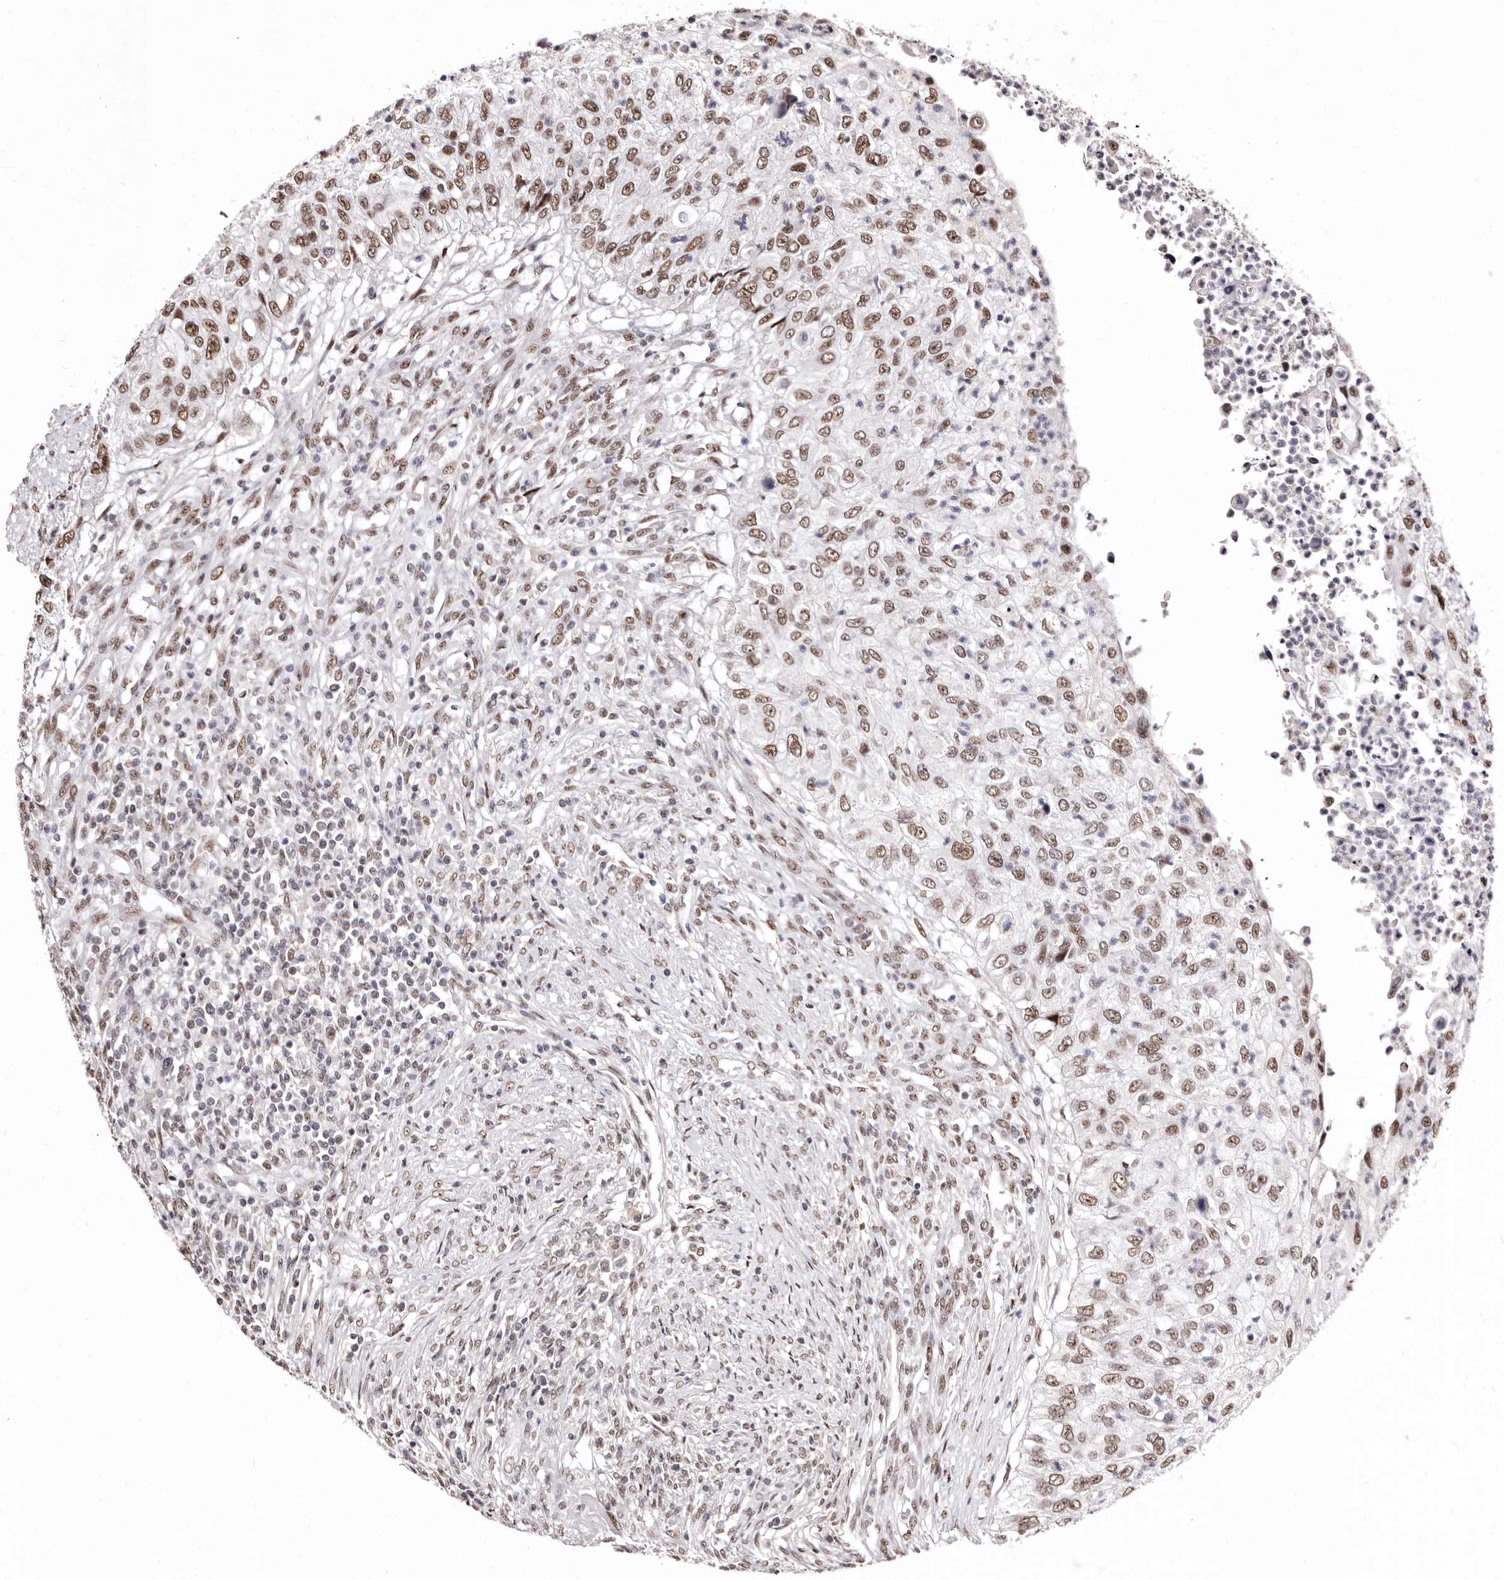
{"staining": {"intensity": "moderate", "quantity": ">75%", "location": "nuclear"}, "tissue": "urothelial cancer", "cell_type": "Tumor cells", "image_type": "cancer", "snomed": [{"axis": "morphology", "description": "Urothelial carcinoma, High grade"}, {"axis": "topography", "description": "Urinary bladder"}], "caption": "Protein analysis of urothelial cancer tissue displays moderate nuclear expression in approximately >75% of tumor cells.", "gene": "ANAPC11", "patient": {"sex": "female", "age": 60}}